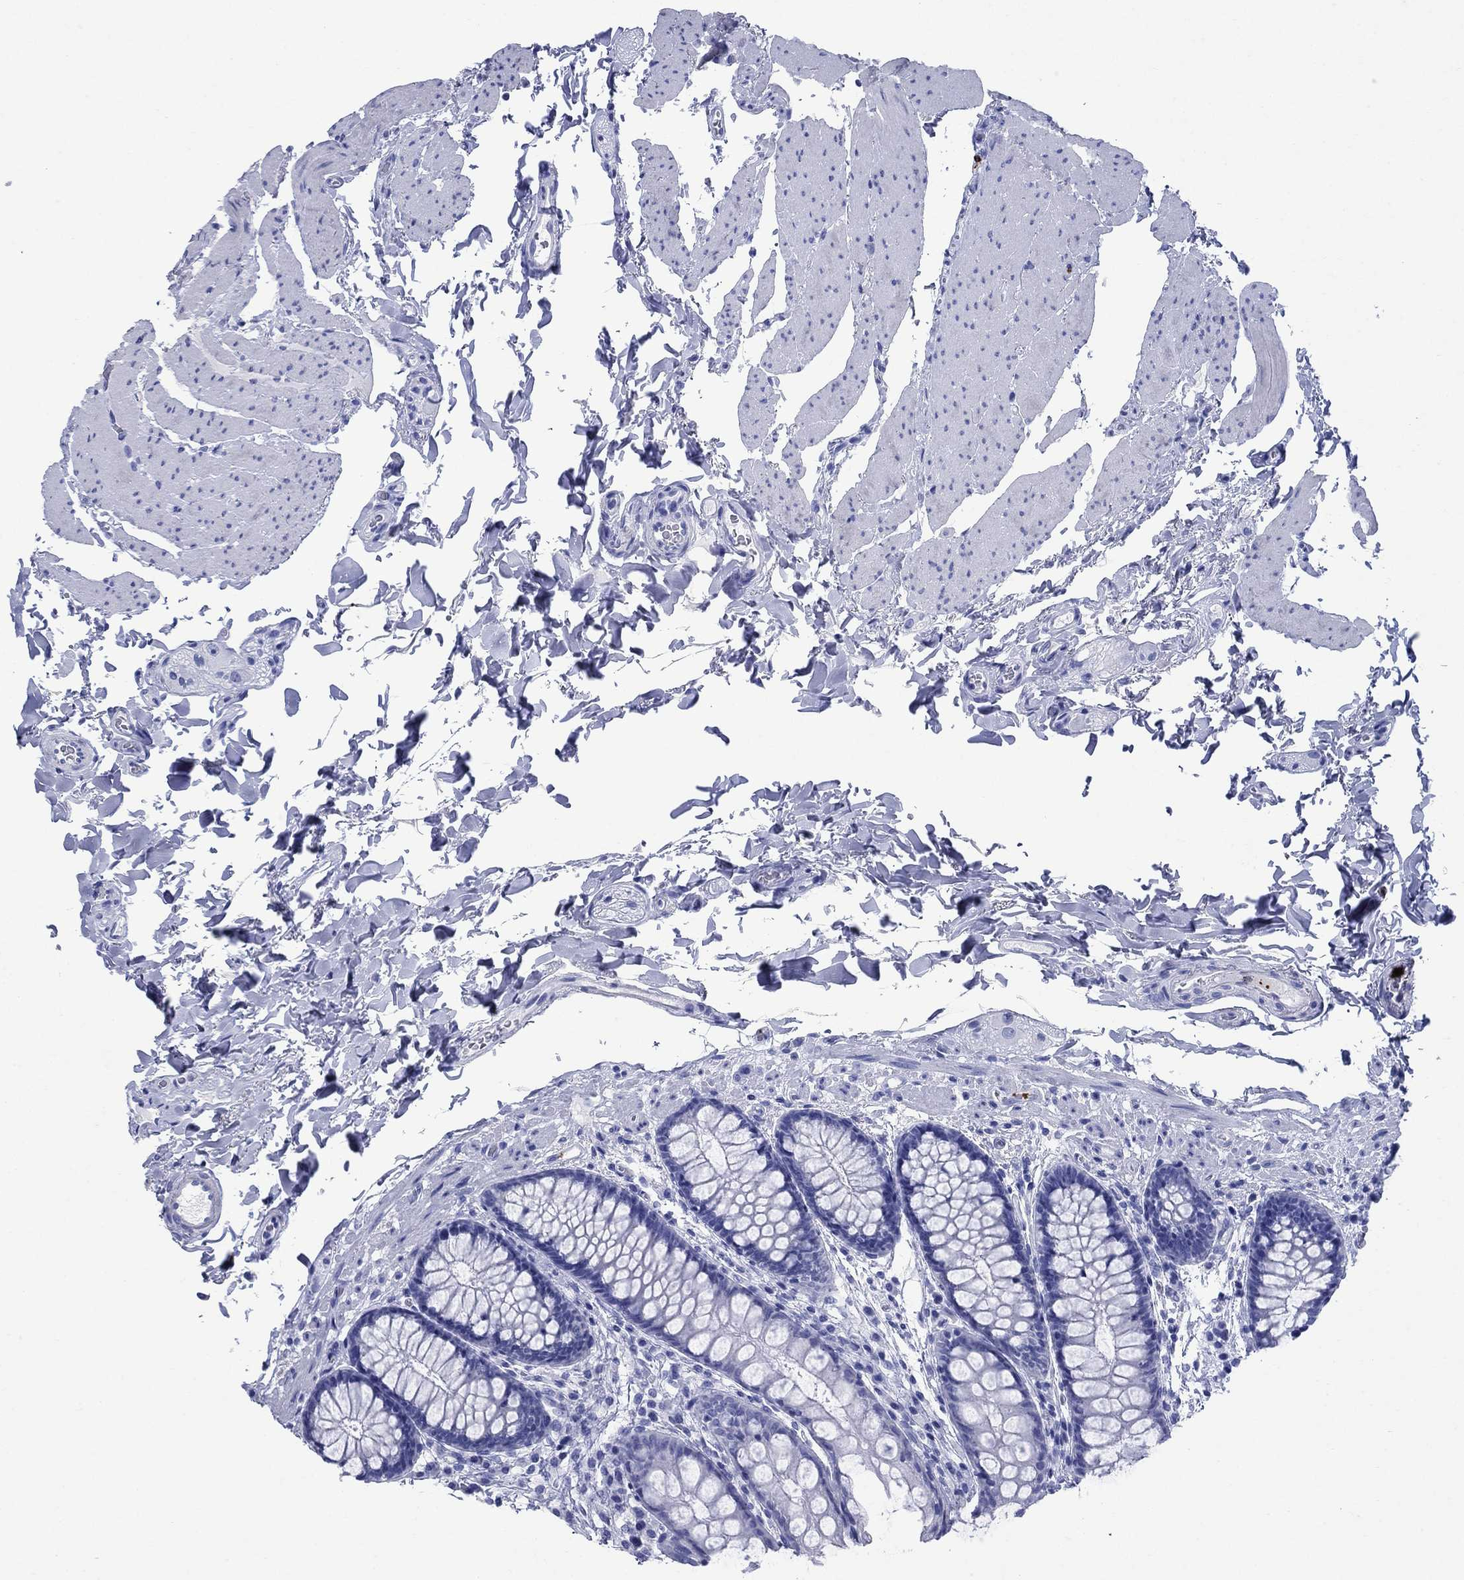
{"staining": {"intensity": "negative", "quantity": "none", "location": "none"}, "tissue": "colon", "cell_type": "Endothelial cells", "image_type": "normal", "snomed": [{"axis": "morphology", "description": "Normal tissue, NOS"}, {"axis": "topography", "description": "Colon"}], "caption": "DAB immunohistochemical staining of normal human colon shows no significant positivity in endothelial cells. (DAB (3,3'-diaminobenzidine) immunohistochemistry with hematoxylin counter stain).", "gene": "AZU1", "patient": {"sex": "female", "age": 86}}